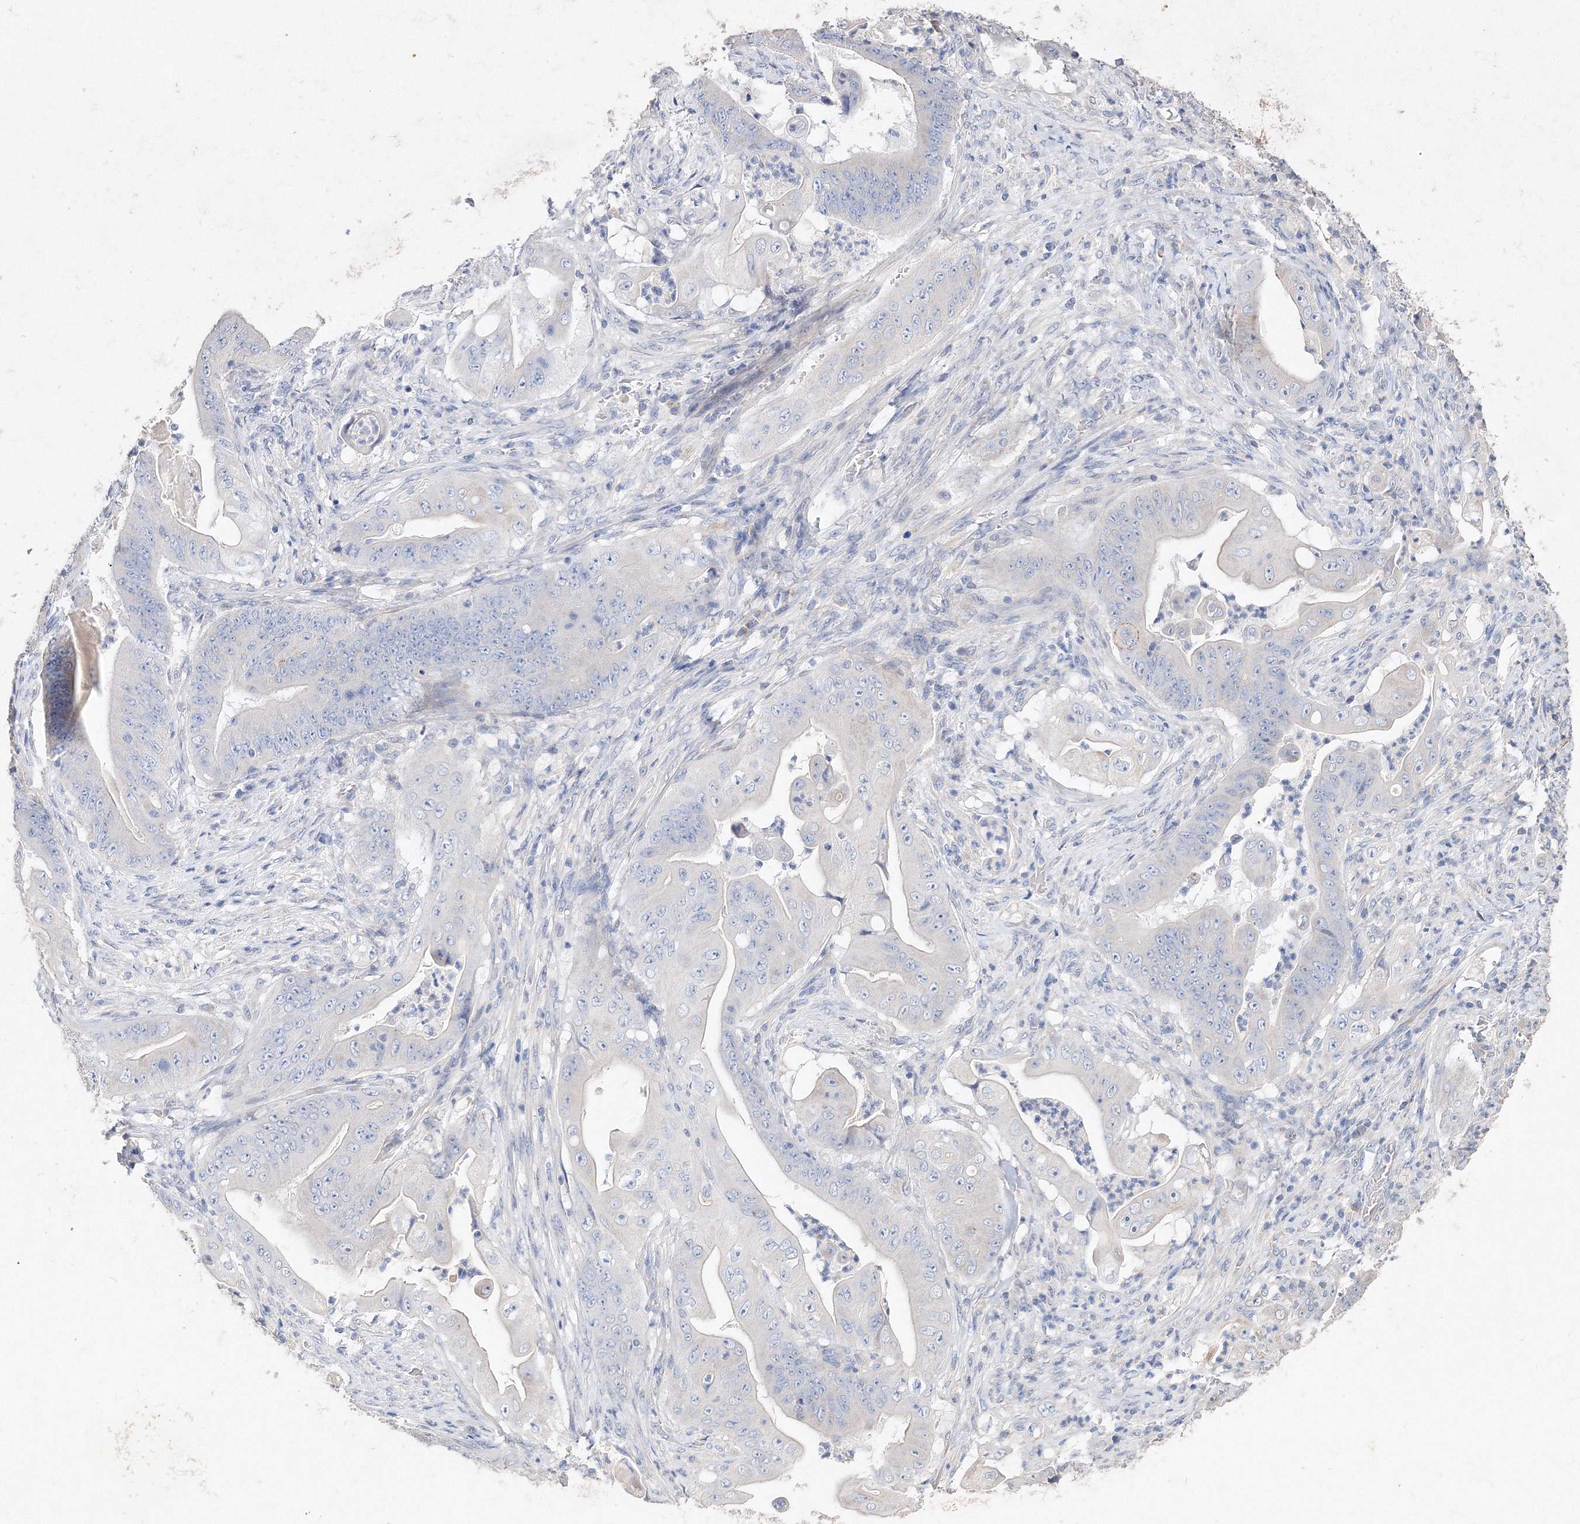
{"staining": {"intensity": "negative", "quantity": "none", "location": "none"}, "tissue": "stomach cancer", "cell_type": "Tumor cells", "image_type": "cancer", "snomed": [{"axis": "morphology", "description": "Adenocarcinoma, NOS"}, {"axis": "topography", "description": "Stomach"}], "caption": "This photomicrograph is of stomach cancer stained with IHC to label a protein in brown with the nuclei are counter-stained blue. There is no positivity in tumor cells. (Brightfield microscopy of DAB immunohistochemistry (IHC) at high magnification).", "gene": "GLS", "patient": {"sex": "female", "age": 73}}